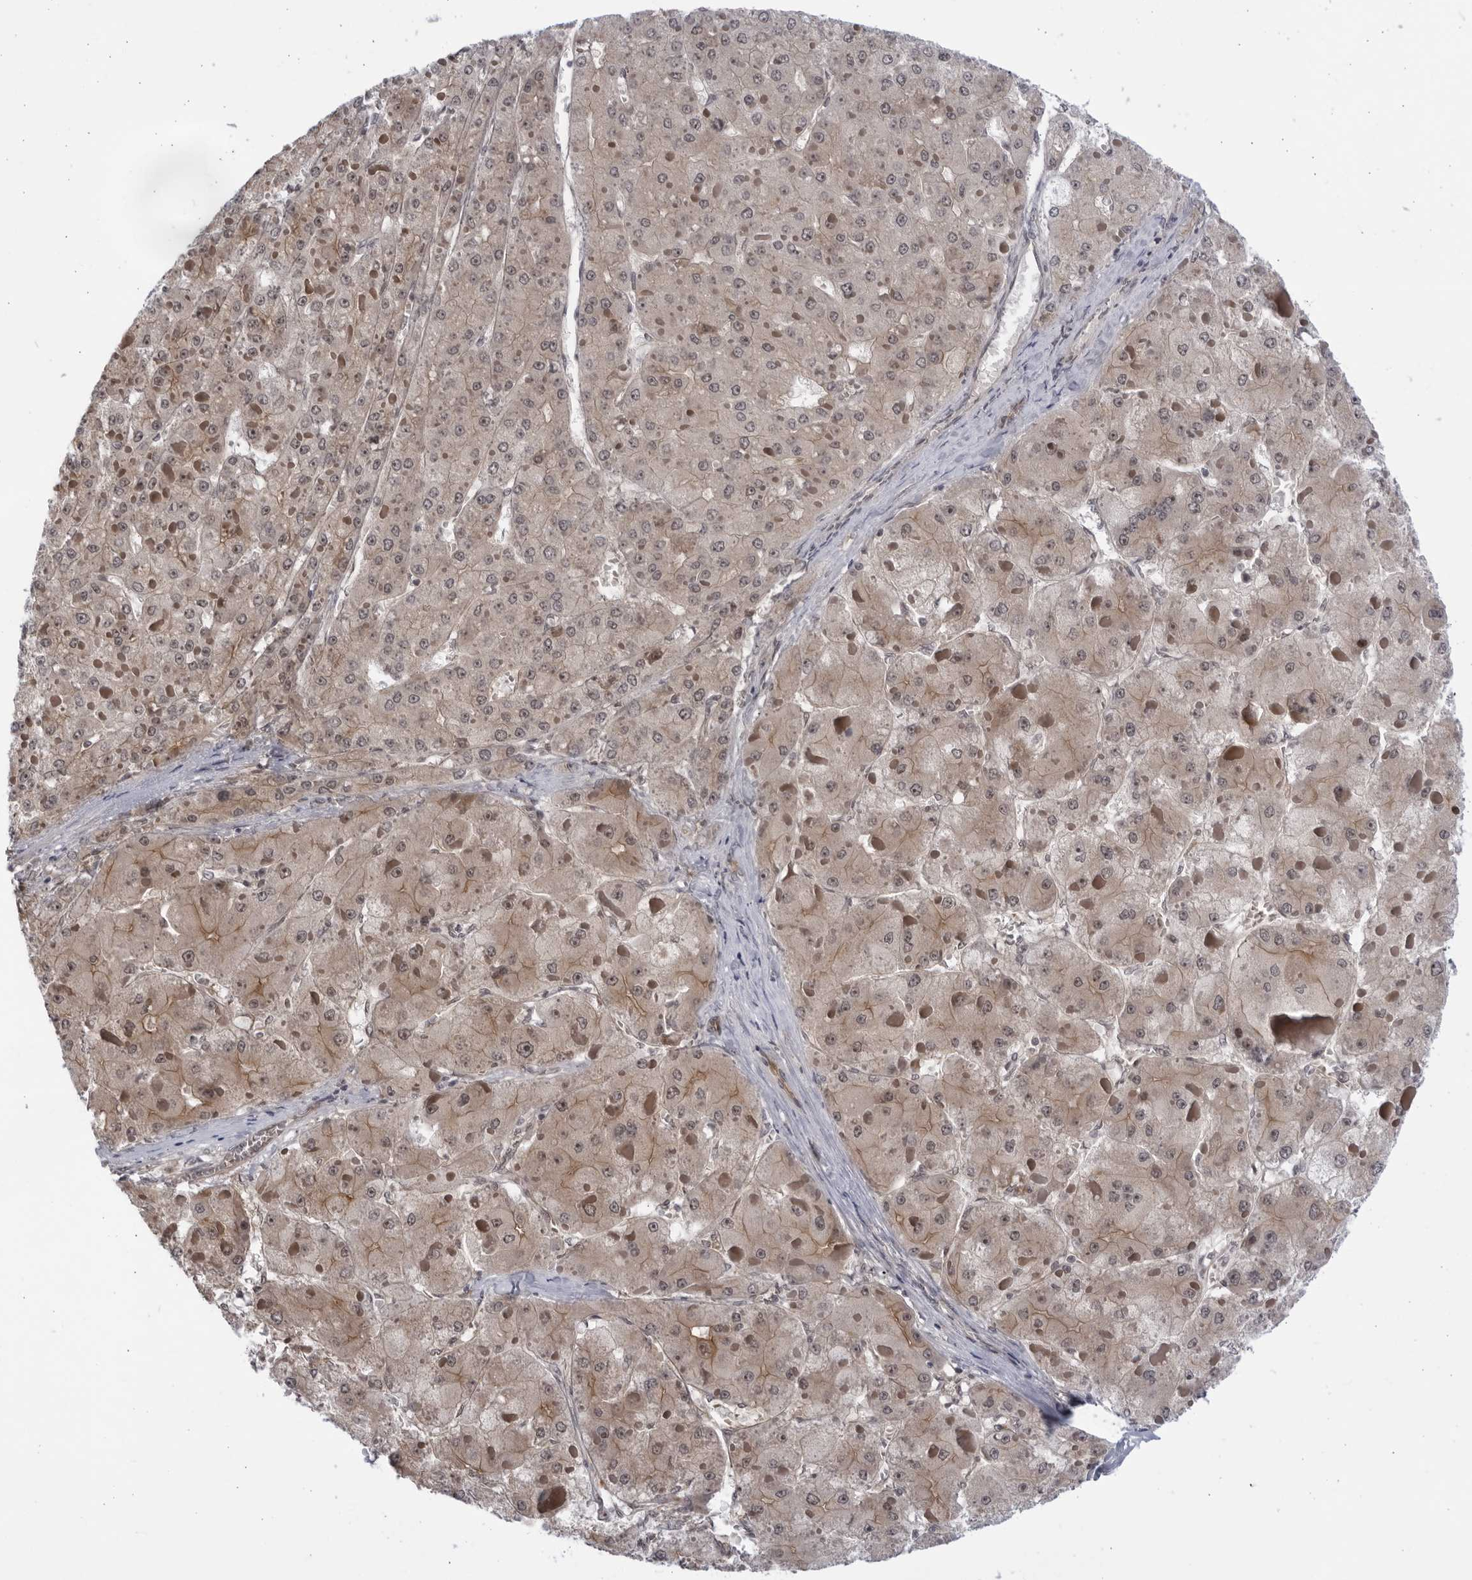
{"staining": {"intensity": "moderate", "quantity": ">75%", "location": "cytoplasmic/membranous,nuclear"}, "tissue": "liver cancer", "cell_type": "Tumor cells", "image_type": "cancer", "snomed": [{"axis": "morphology", "description": "Carcinoma, Hepatocellular, NOS"}, {"axis": "topography", "description": "Liver"}], "caption": "A brown stain labels moderate cytoplasmic/membranous and nuclear positivity of a protein in human liver cancer tumor cells.", "gene": "ITGB3BP", "patient": {"sex": "female", "age": 73}}